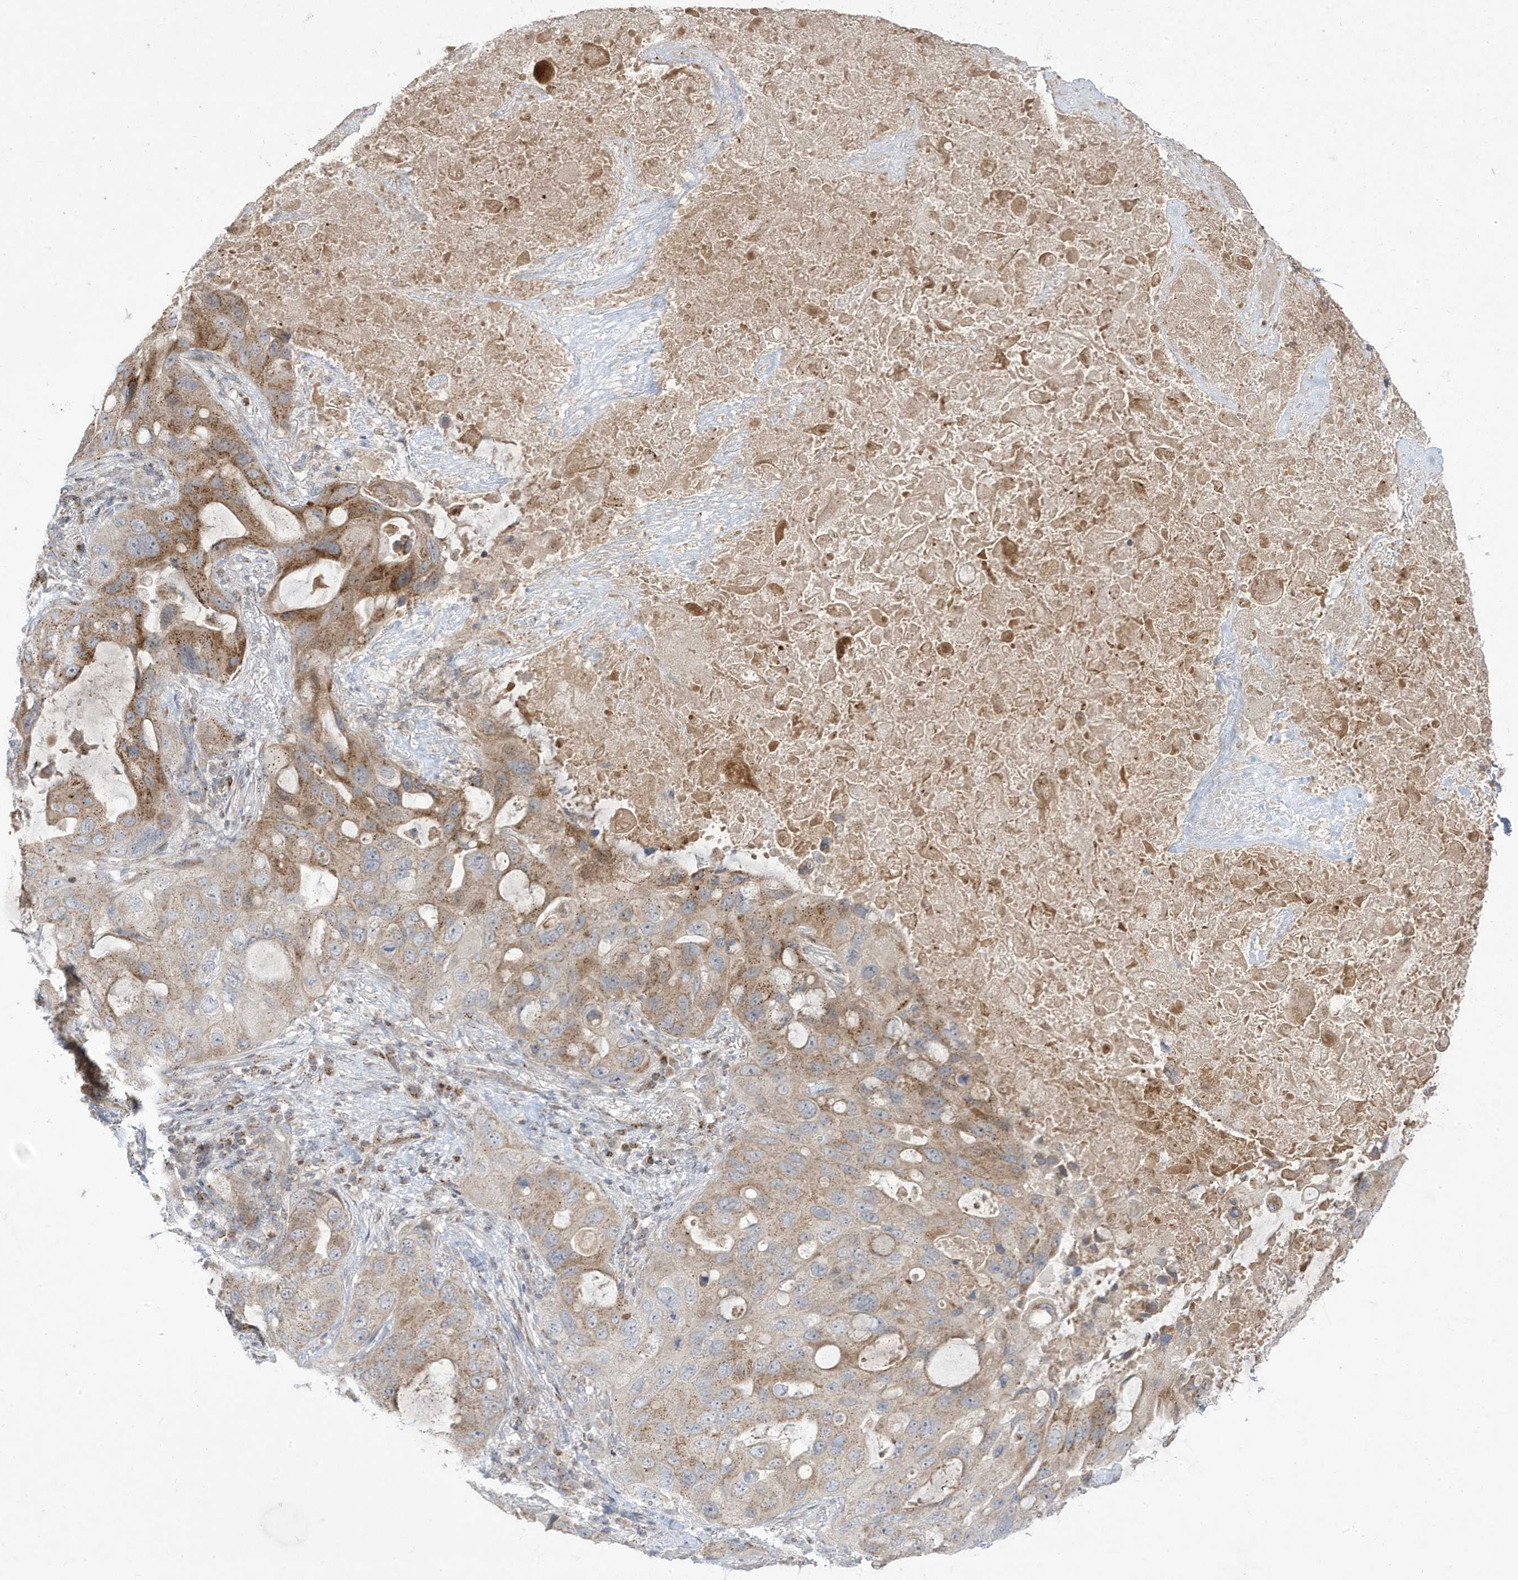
{"staining": {"intensity": "moderate", "quantity": "25%-75%", "location": "cytoplasmic/membranous"}, "tissue": "lung cancer", "cell_type": "Tumor cells", "image_type": "cancer", "snomed": [{"axis": "morphology", "description": "Squamous cell carcinoma, NOS"}, {"axis": "topography", "description": "Lung"}], "caption": "Moderate cytoplasmic/membranous expression for a protein is present in about 25%-75% of tumor cells of lung squamous cell carcinoma using IHC.", "gene": "ADAMTSL3", "patient": {"sex": "female", "age": 73}}